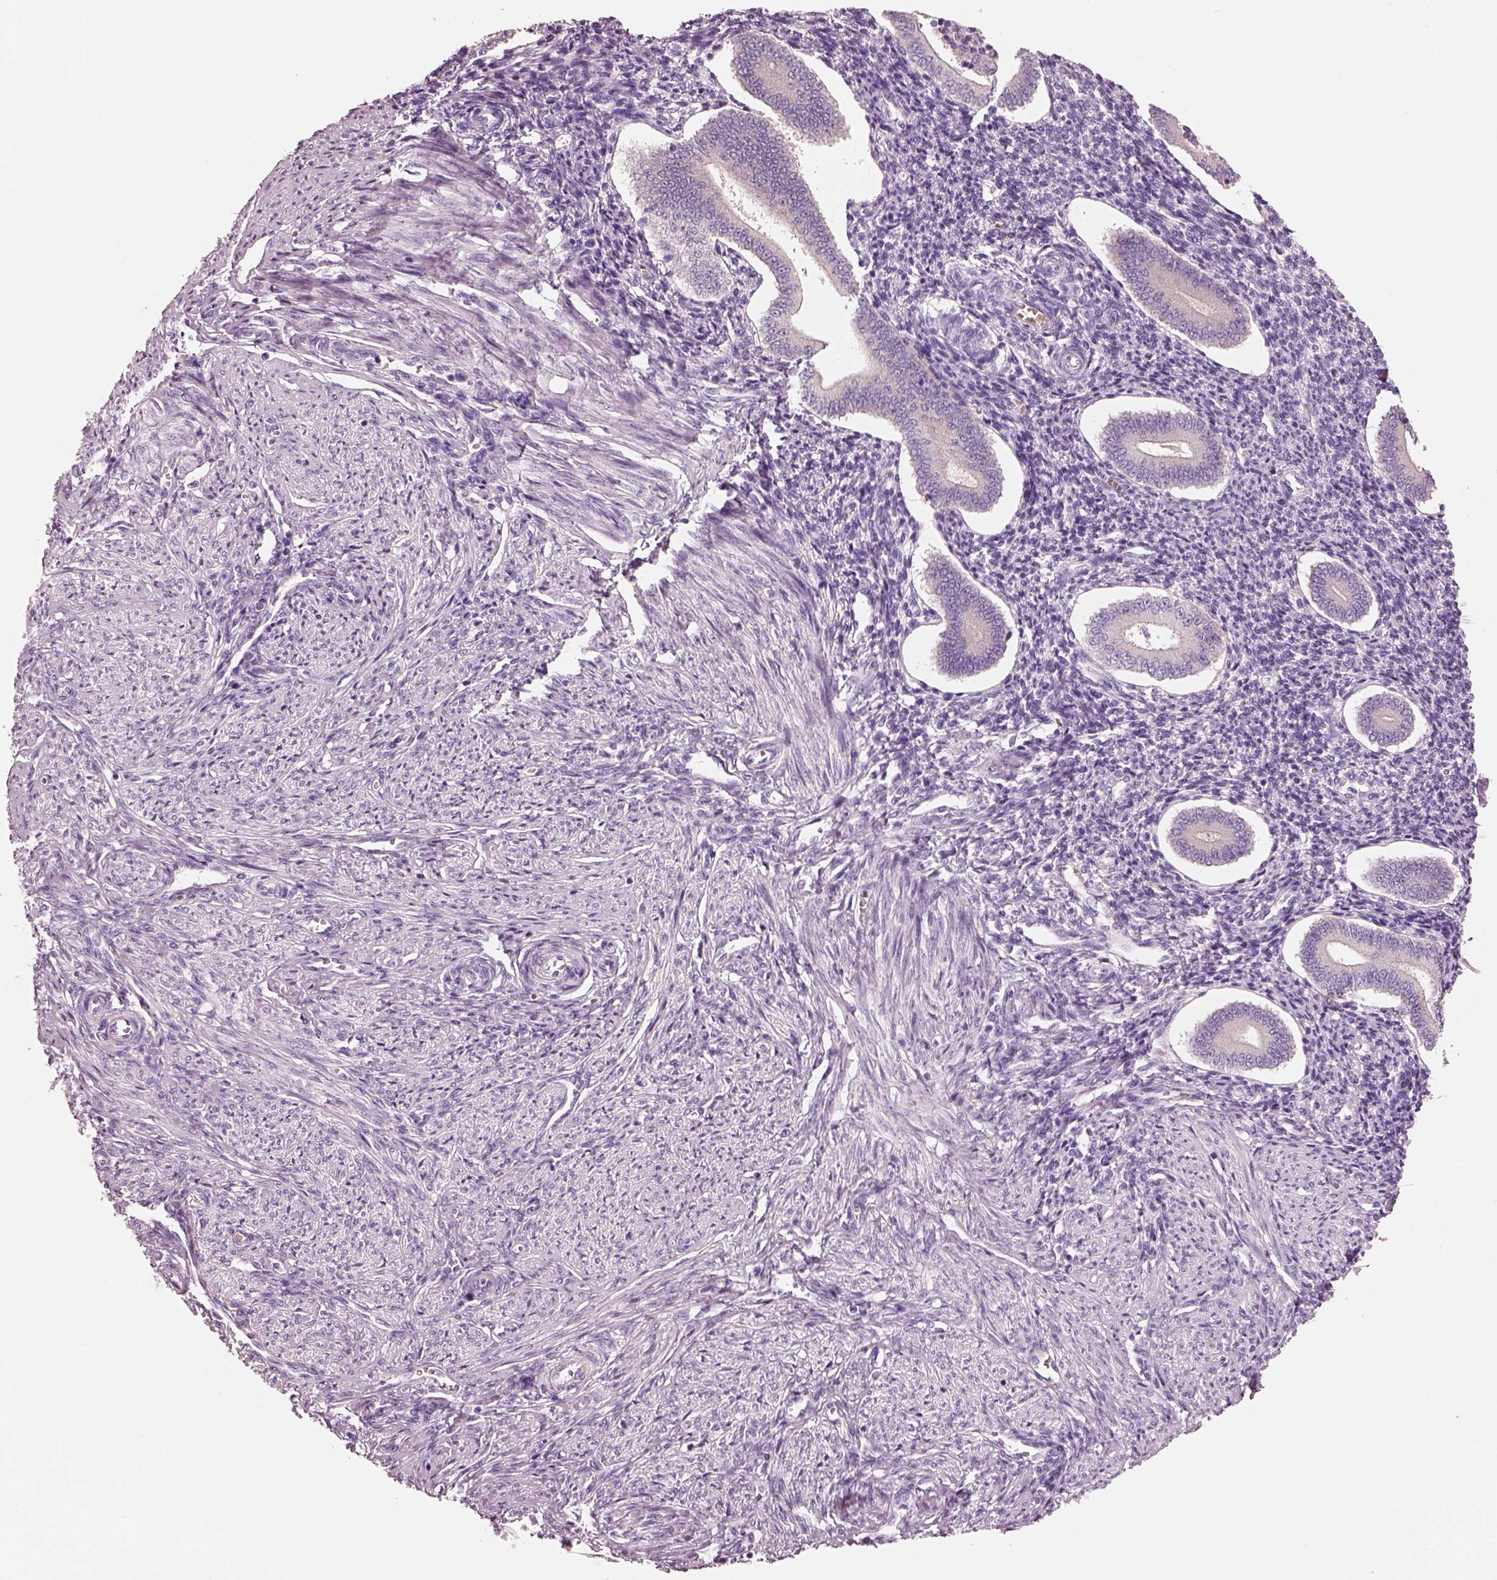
{"staining": {"intensity": "negative", "quantity": "none", "location": "none"}, "tissue": "endometrium", "cell_type": "Cells in endometrial stroma", "image_type": "normal", "snomed": [{"axis": "morphology", "description": "Normal tissue, NOS"}, {"axis": "topography", "description": "Endometrium"}], "caption": "Immunohistochemistry micrograph of unremarkable endometrium: human endometrium stained with DAB demonstrates no significant protein positivity in cells in endometrial stroma. Nuclei are stained in blue.", "gene": "ELSPBP1", "patient": {"sex": "female", "age": 40}}